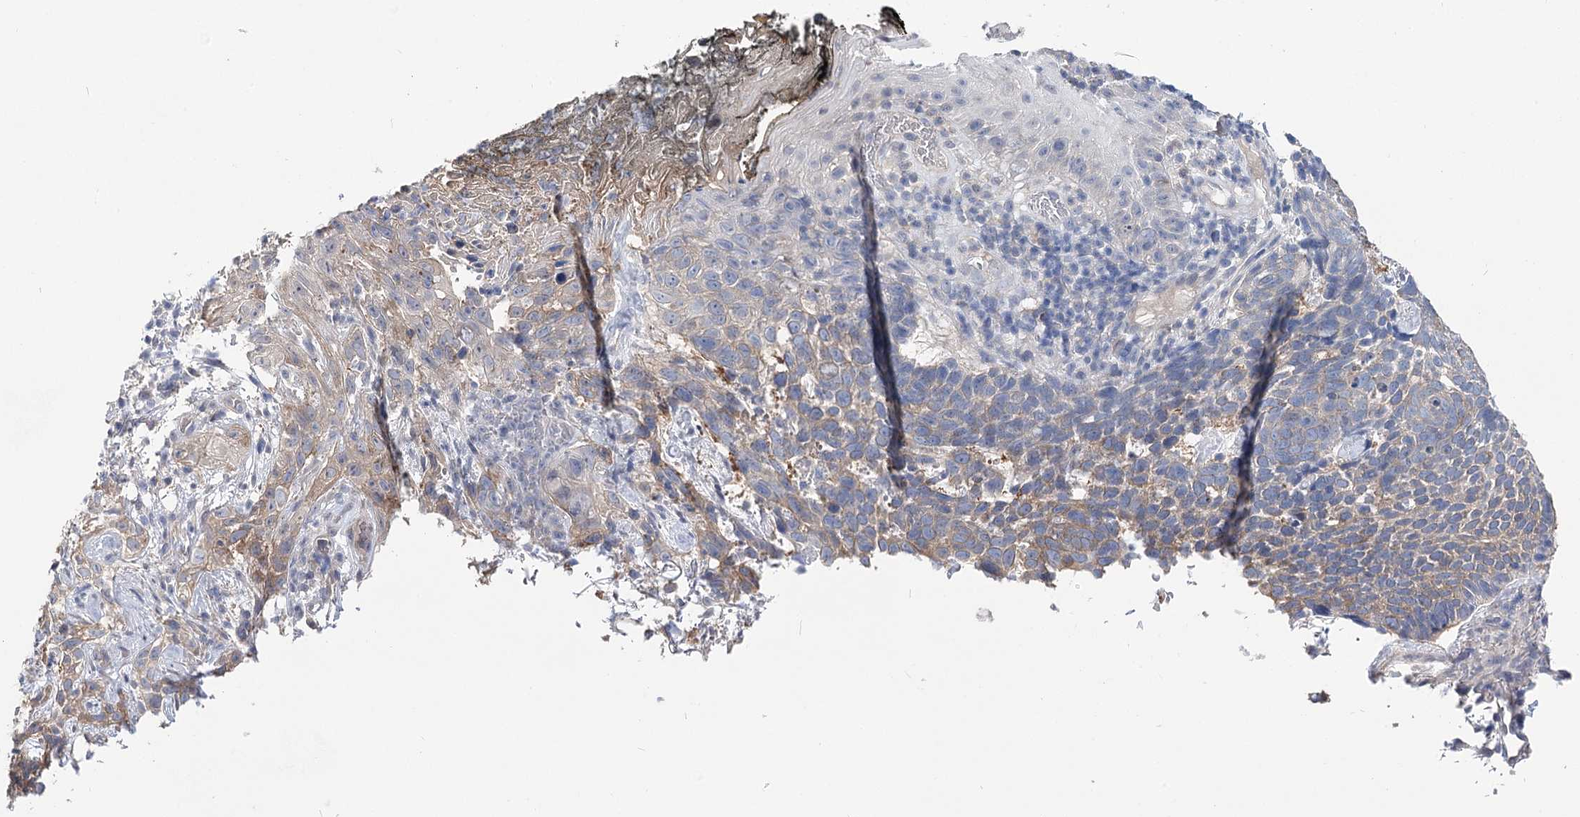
{"staining": {"intensity": "weak", "quantity": "25%-75%", "location": "cytoplasmic/membranous"}, "tissue": "skin cancer", "cell_type": "Tumor cells", "image_type": "cancer", "snomed": [{"axis": "morphology", "description": "Basal cell carcinoma"}, {"axis": "topography", "description": "Skin"}], "caption": "This is an image of immunohistochemistry staining of skin cancer, which shows weak staining in the cytoplasmic/membranous of tumor cells.", "gene": "UGP2", "patient": {"sex": "female", "age": 64}}